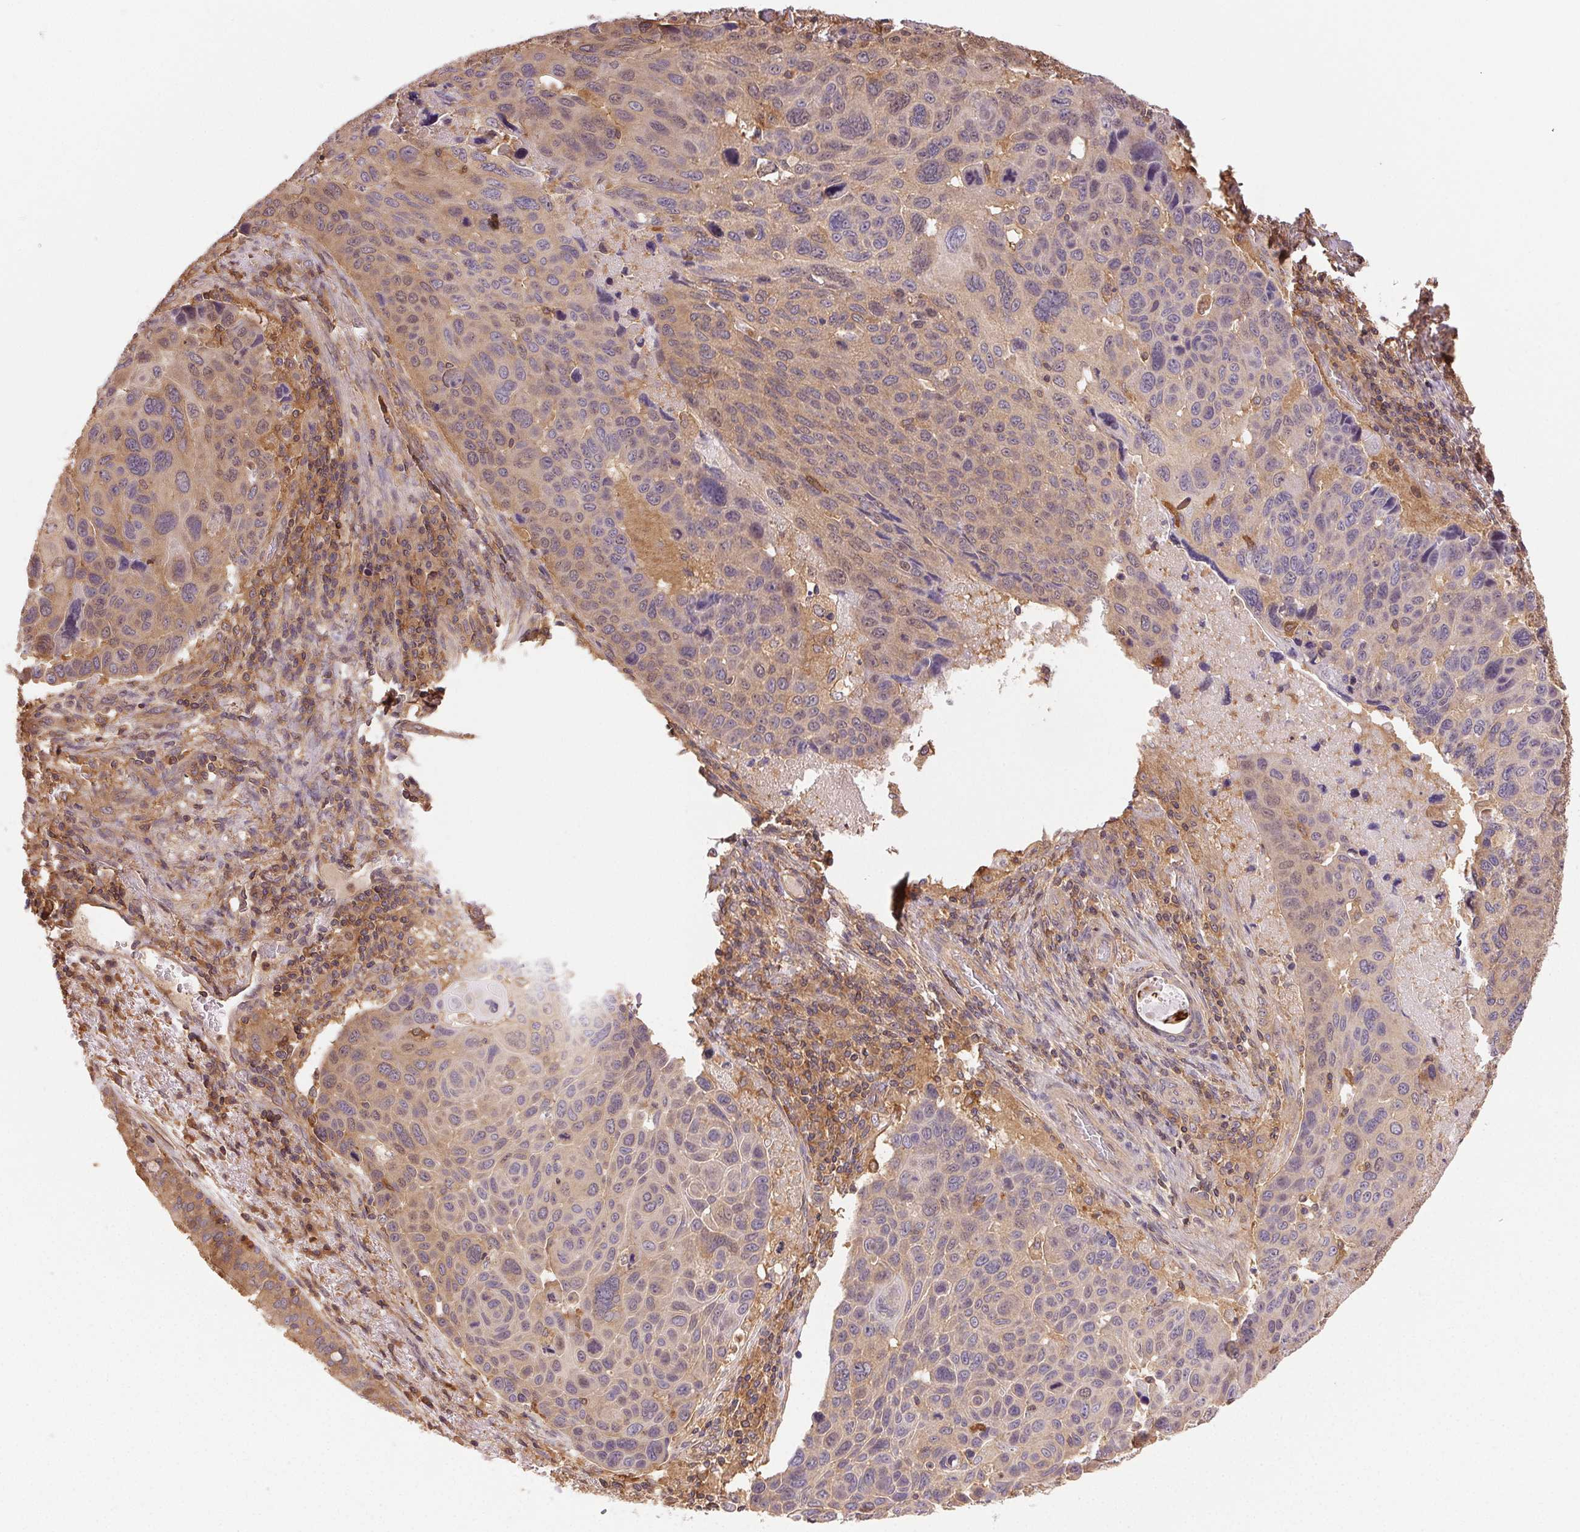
{"staining": {"intensity": "weak", "quantity": "25%-75%", "location": "cytoplasmic/membranous"}, "tissue": "lung cancer", "cell_type": "Tumor cells", "image_type": "cancer", "snomed": [{"axis": "morphology", "description": "Squamous cell carcinoma, NOS"}, {"axis": "topography", "description": "Lung"}], "caption": "This photomicrograph shows immunohistochemistry (IHC) staining of human lung squamous cell carcinoma, with low weak cytoplasmic/membranous positivity in approximately 25%-75% of tumor cells.", "gene": "GDI2", "patient": {"sex": "male", "age": 68}}